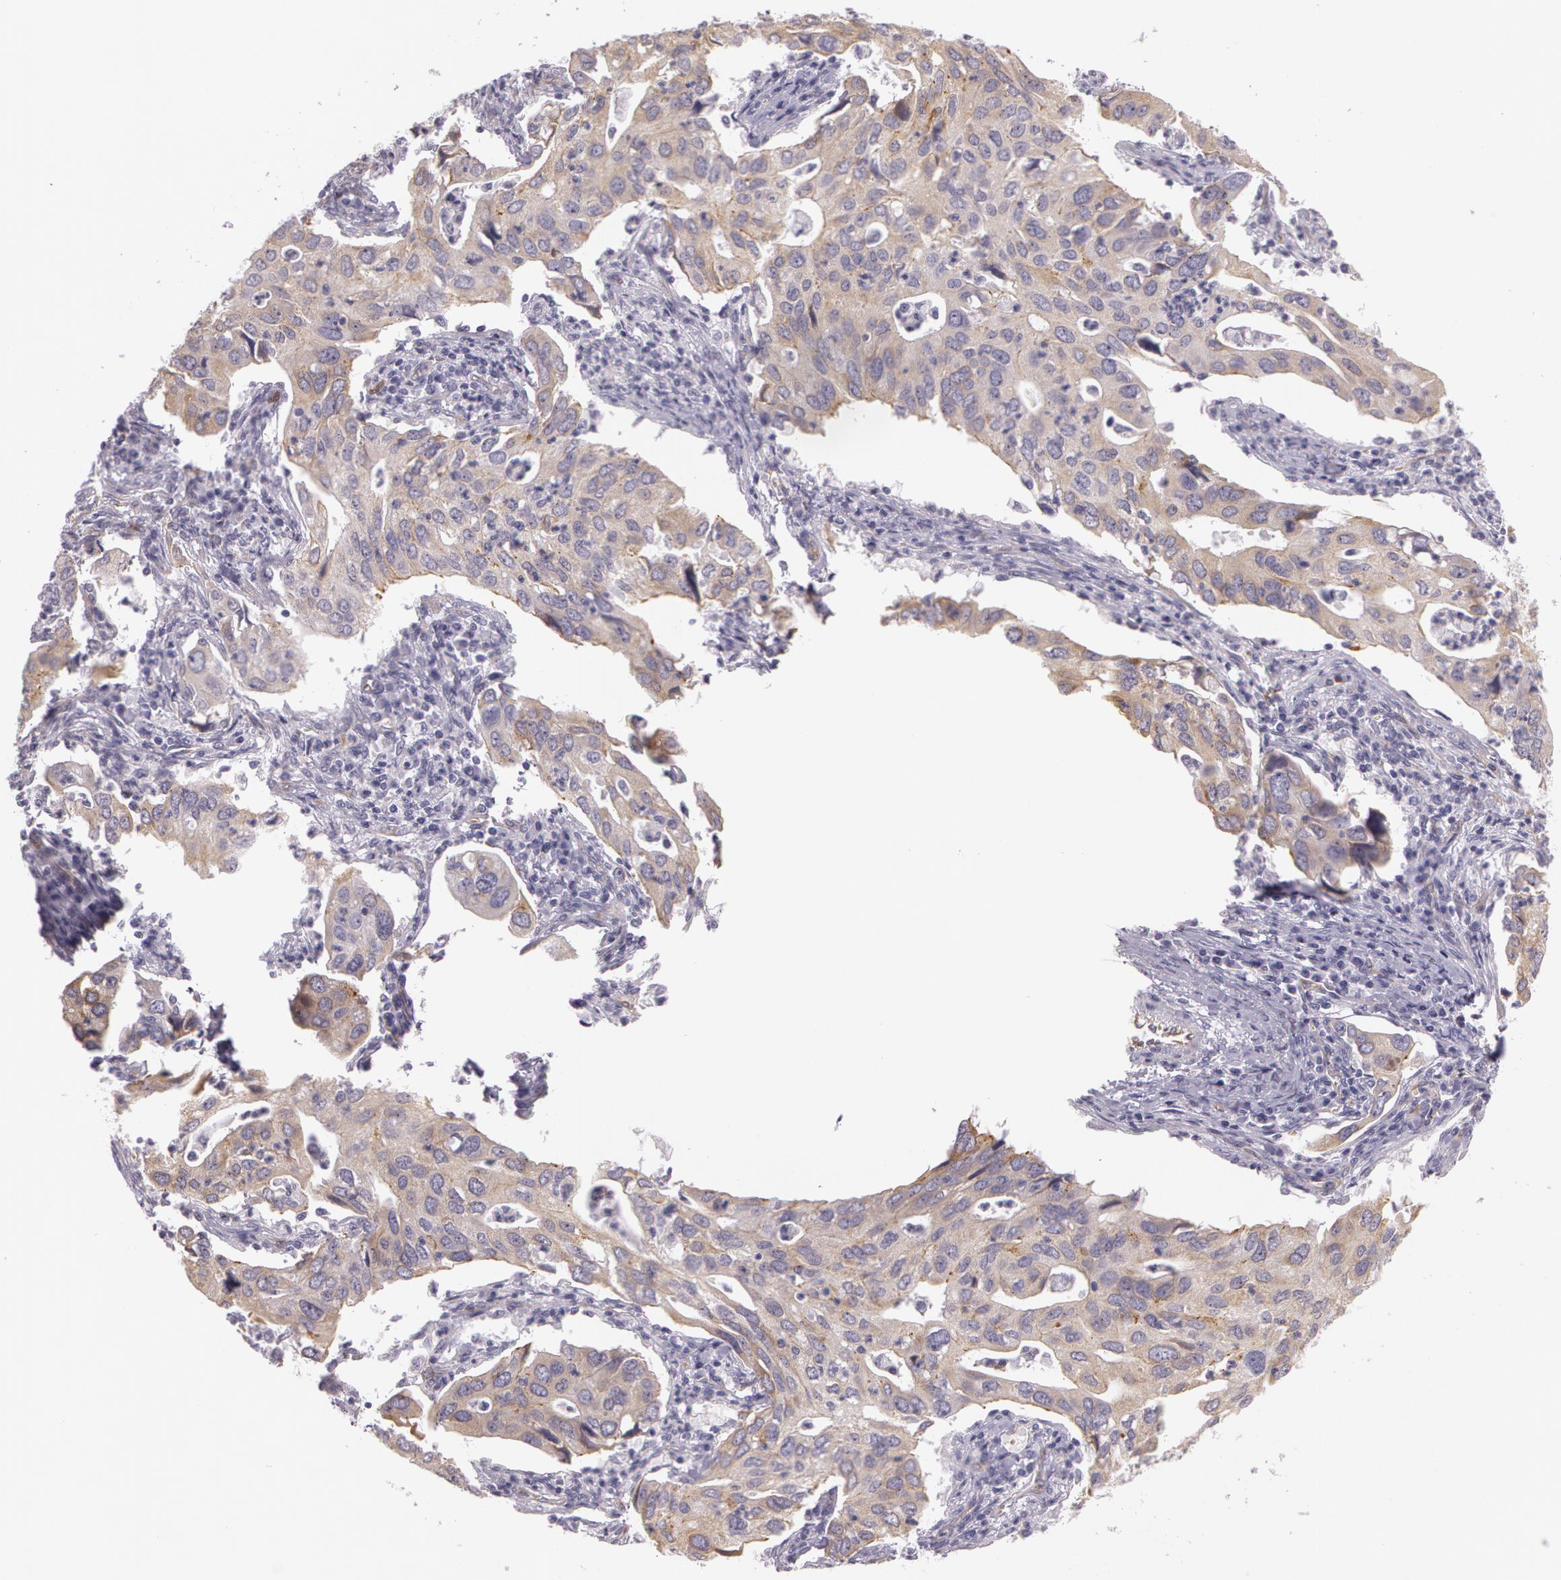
{"staining": {"intensity": "weak", "quantity": ">75%", "location": "cytoplasmic/membranous"}, "tissue": "lung cancer", "cell_type": "Tumor cells", "image_type": "cancer", "snomed": [{"axis": "morphology", "description": "Adenocarcinoma, NOS"}, {"axis": "topography", "description": "Lung"}], "caption": "Immunohistochemical staining of lung cancer (adenocarcinoma) demonstrates weak cytoplasmic/membranous protein expression in approximately >75% of tumor cells.", "gene": "APP", "patient": {"sex": "male", "age": 48}}